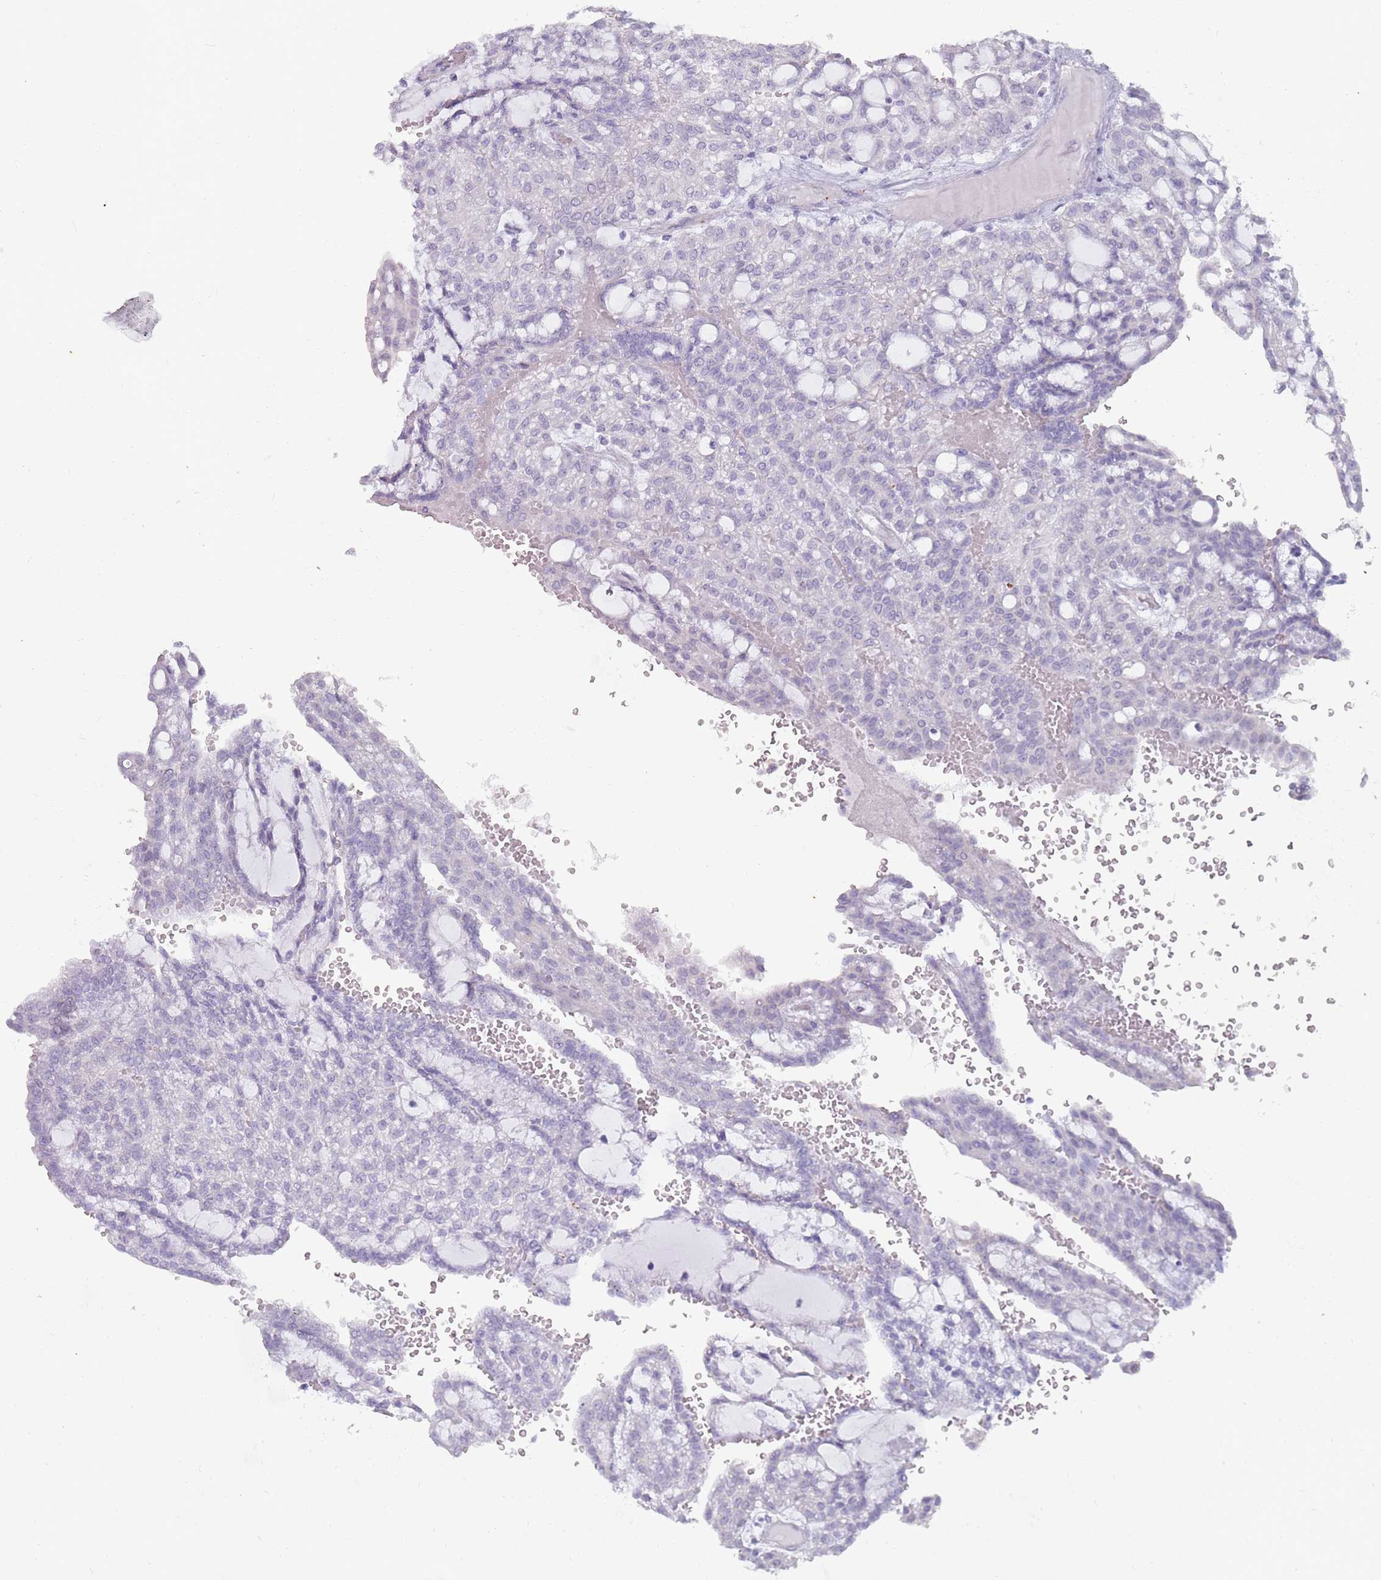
{"staining": {"intensity": "negative", "quantity": "none", "location": "none"}, "tissue": "renal cancer", "cell_type": "Tumor cells", "image_type": "cancer", "snomed": [{"axis": "morphology", "description": "Adenocarcinoma, NOS"}, {"axis": "topography", "description": "Kidney"}], "caption": "This is a image of immunohistochemistry staining of adenocarcinoma (renal), which shows no staining in tumor cells.", "gene": "DXO", "patient": {"sex": "male", "age": 63}}